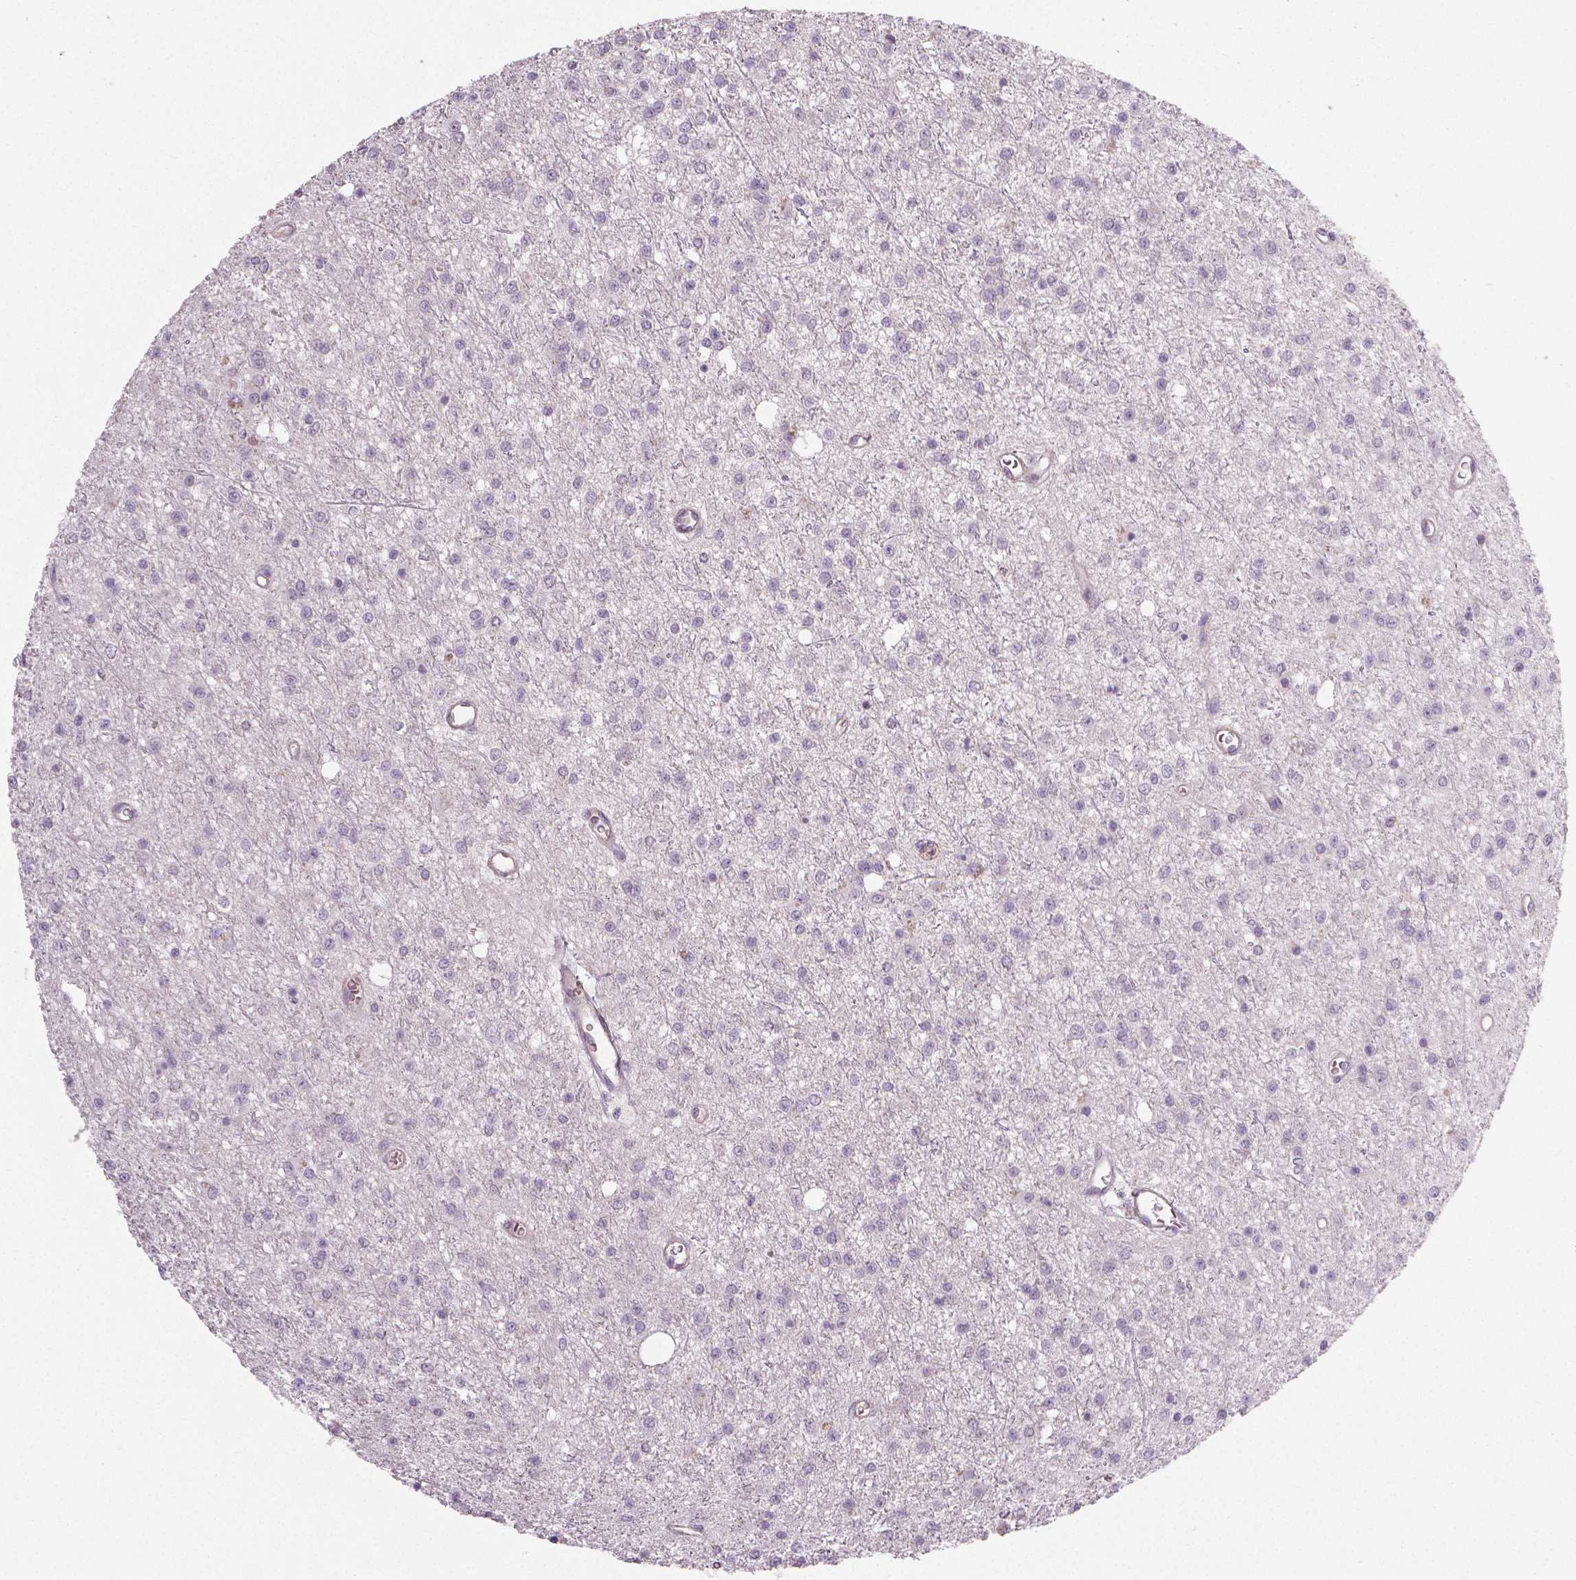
{"staining": {"intensity": "negative", "quantity": "none", "location": "none"}, "tissue": "glioma", "cell_type": "Tumor cells", "image_type": "cancer", "snomed": [{"axis": "morphology", "description": "Glioma, malignant, Low grade"}, {"axis": "topography", "description": "Brain"}], "caption": "There is no significant expression in tumor cells of glioma.", "gene": "FLT1", "patient": {"sex": "female", "age": 45}}